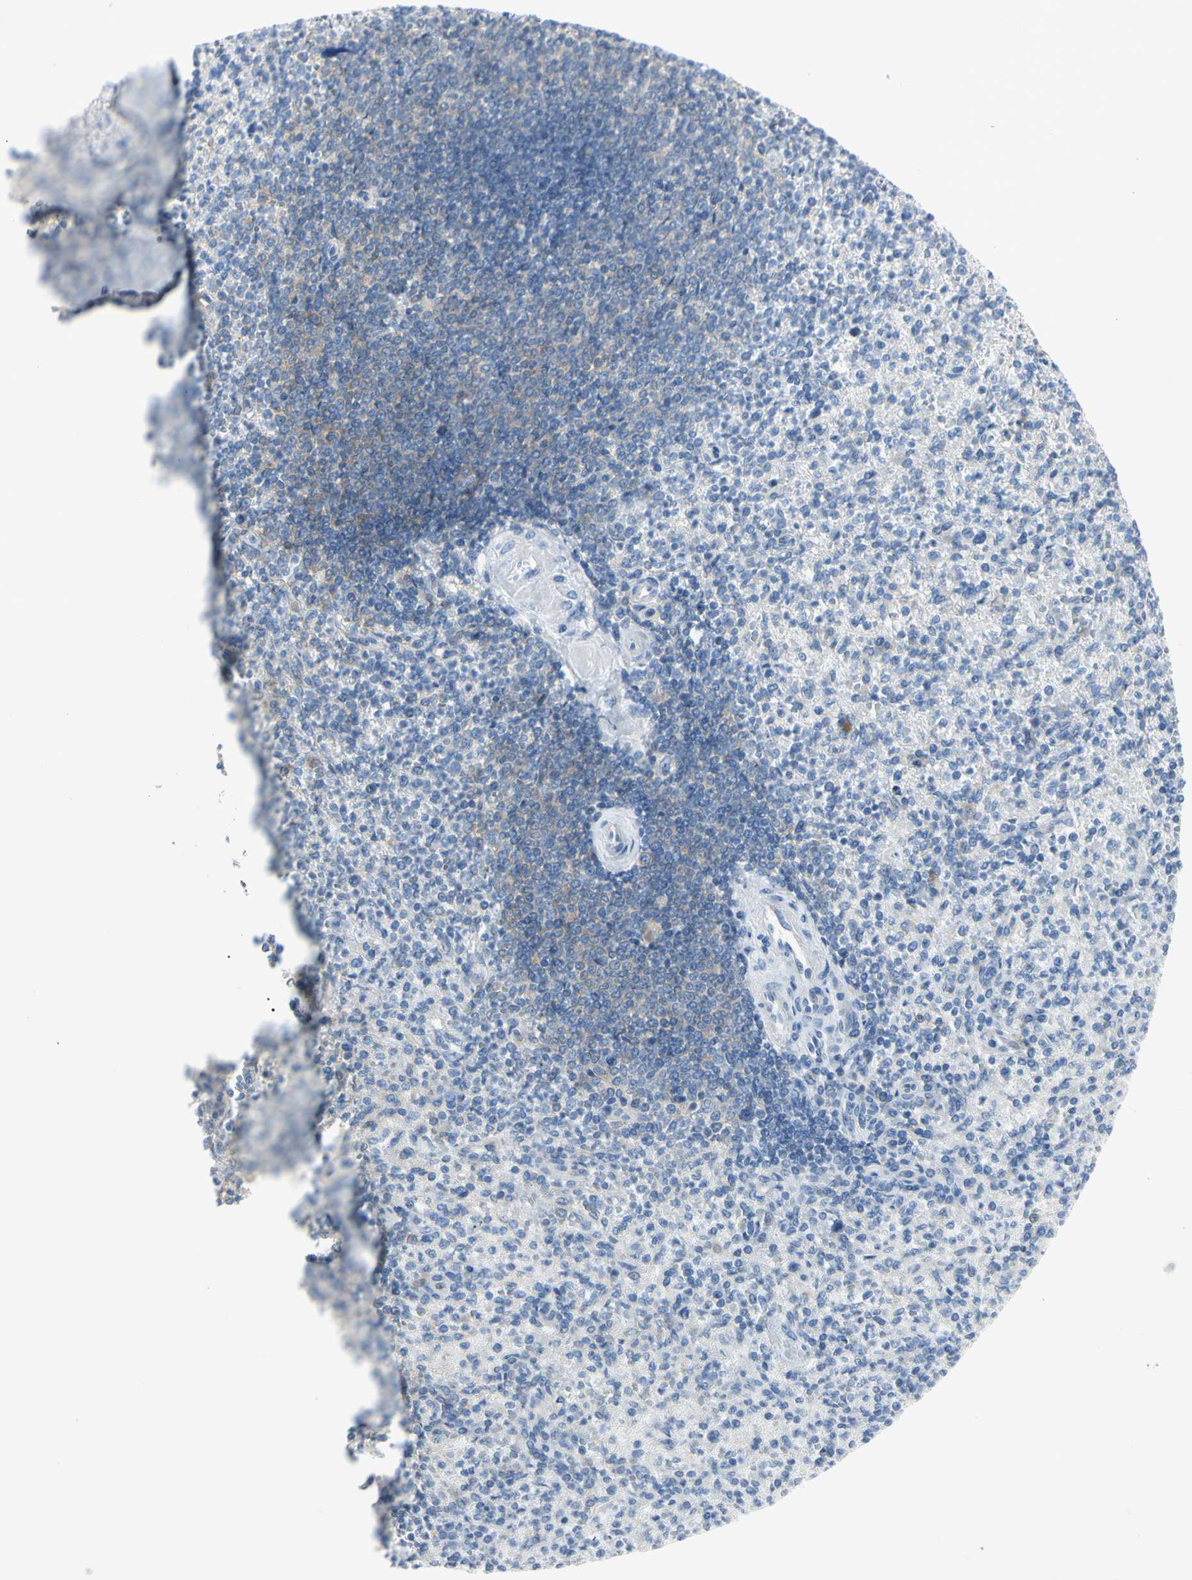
{"staining": {"intensity": "weak", "quantity": "<25%", "location": "cytoplasmic/membranous"}, "tissue": "spleen", "cell_type": "Cells in red pulp", "image_type": "normal", "snomed": [{"axis": "morphology", "description": "Normal tissue, NOS"}, {"axis": "topography", "description": "Spleen"}], "caption": "This is a micrograph of immunohistochemistry (IHC) staining of unremarkable spleen, which shows no staining in cells in red pulp.", "gene": "NFKB2", "patient": {"sex": "female", "age": 74}}